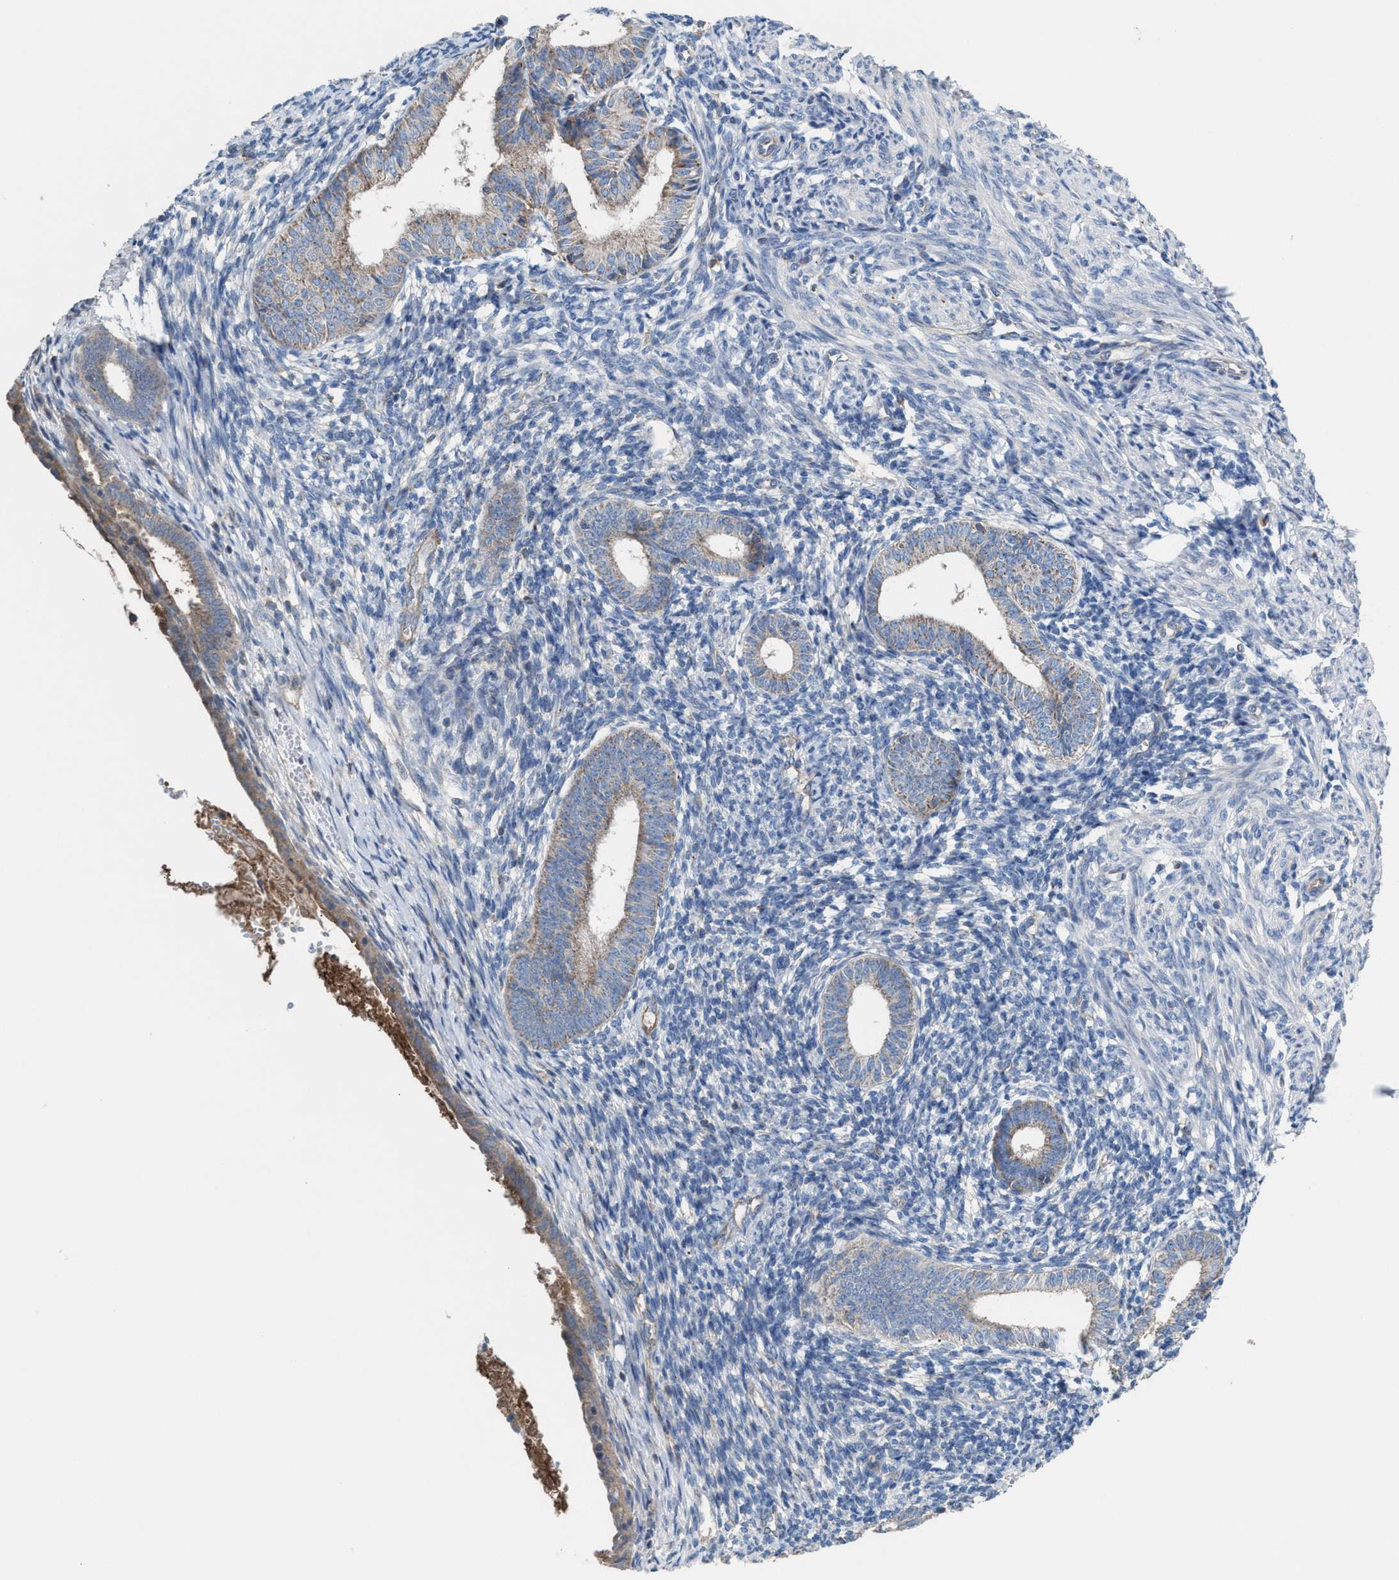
{"staining": {"intensity": "negative", "quantity": "none", "location": "none"}, "tissue": "endometrium", "cell_type": "Cells in endometrial stroma", "image_type": "normal", "snomed": [{"axis": "morphology", "description": "Normal tissue, NOS"}, {"axis": "morphology", "description": "Adenocarcinoma, NOS"}, {"axis": "topography", "description": "Endometrium"}], "caption": "A high-resolution image shows immunohistochemistry staining of benign endometrium, which demonstrates no significant positivity in cells in endometrial stroma.", "gene": "MRM1", "patient": {"sex": "female", "age": 57}}